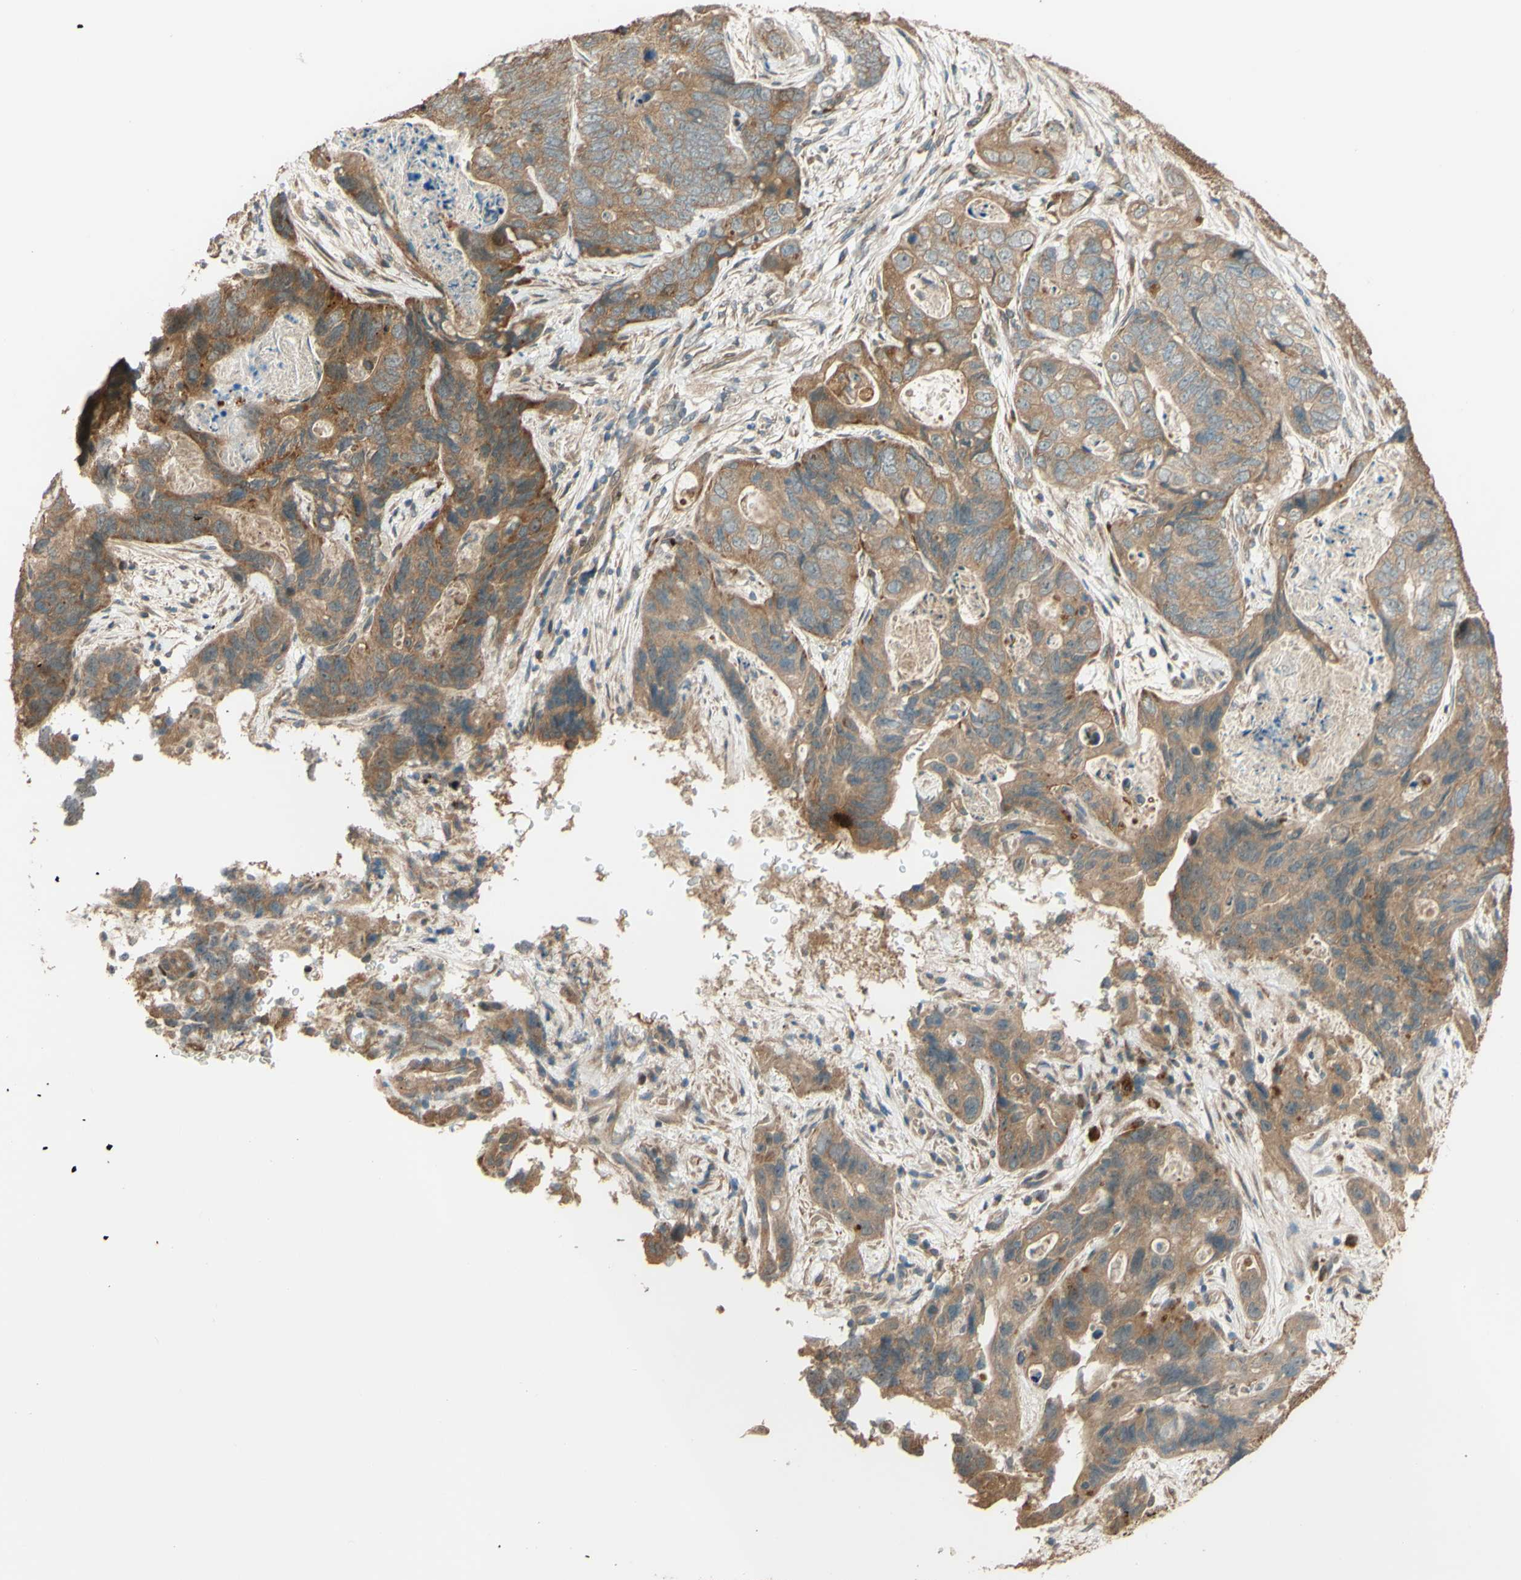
{"staining": {"intensity": "moderate", "quantity": ">75%", "location": "cytoplasmic/membranous"}, "tissue": "stomach cancer", "cell_type": "Tumor cells", "image_type": "cancer", "snomed": [{"axis": "morphology", "description": "Adenocarcinoma, NOS"}, {"axis": "topography", "description": "Stomach"}], "caption": "Immunohistochemical staining of stomach cancer (adenocarcinoma) reveals medium levels of moderate cytoplasmic/membranous protein positivity in about >75% of tumor cells.", "gene": "RNF19A", "patient": {"sex": "female", "age": 89}}